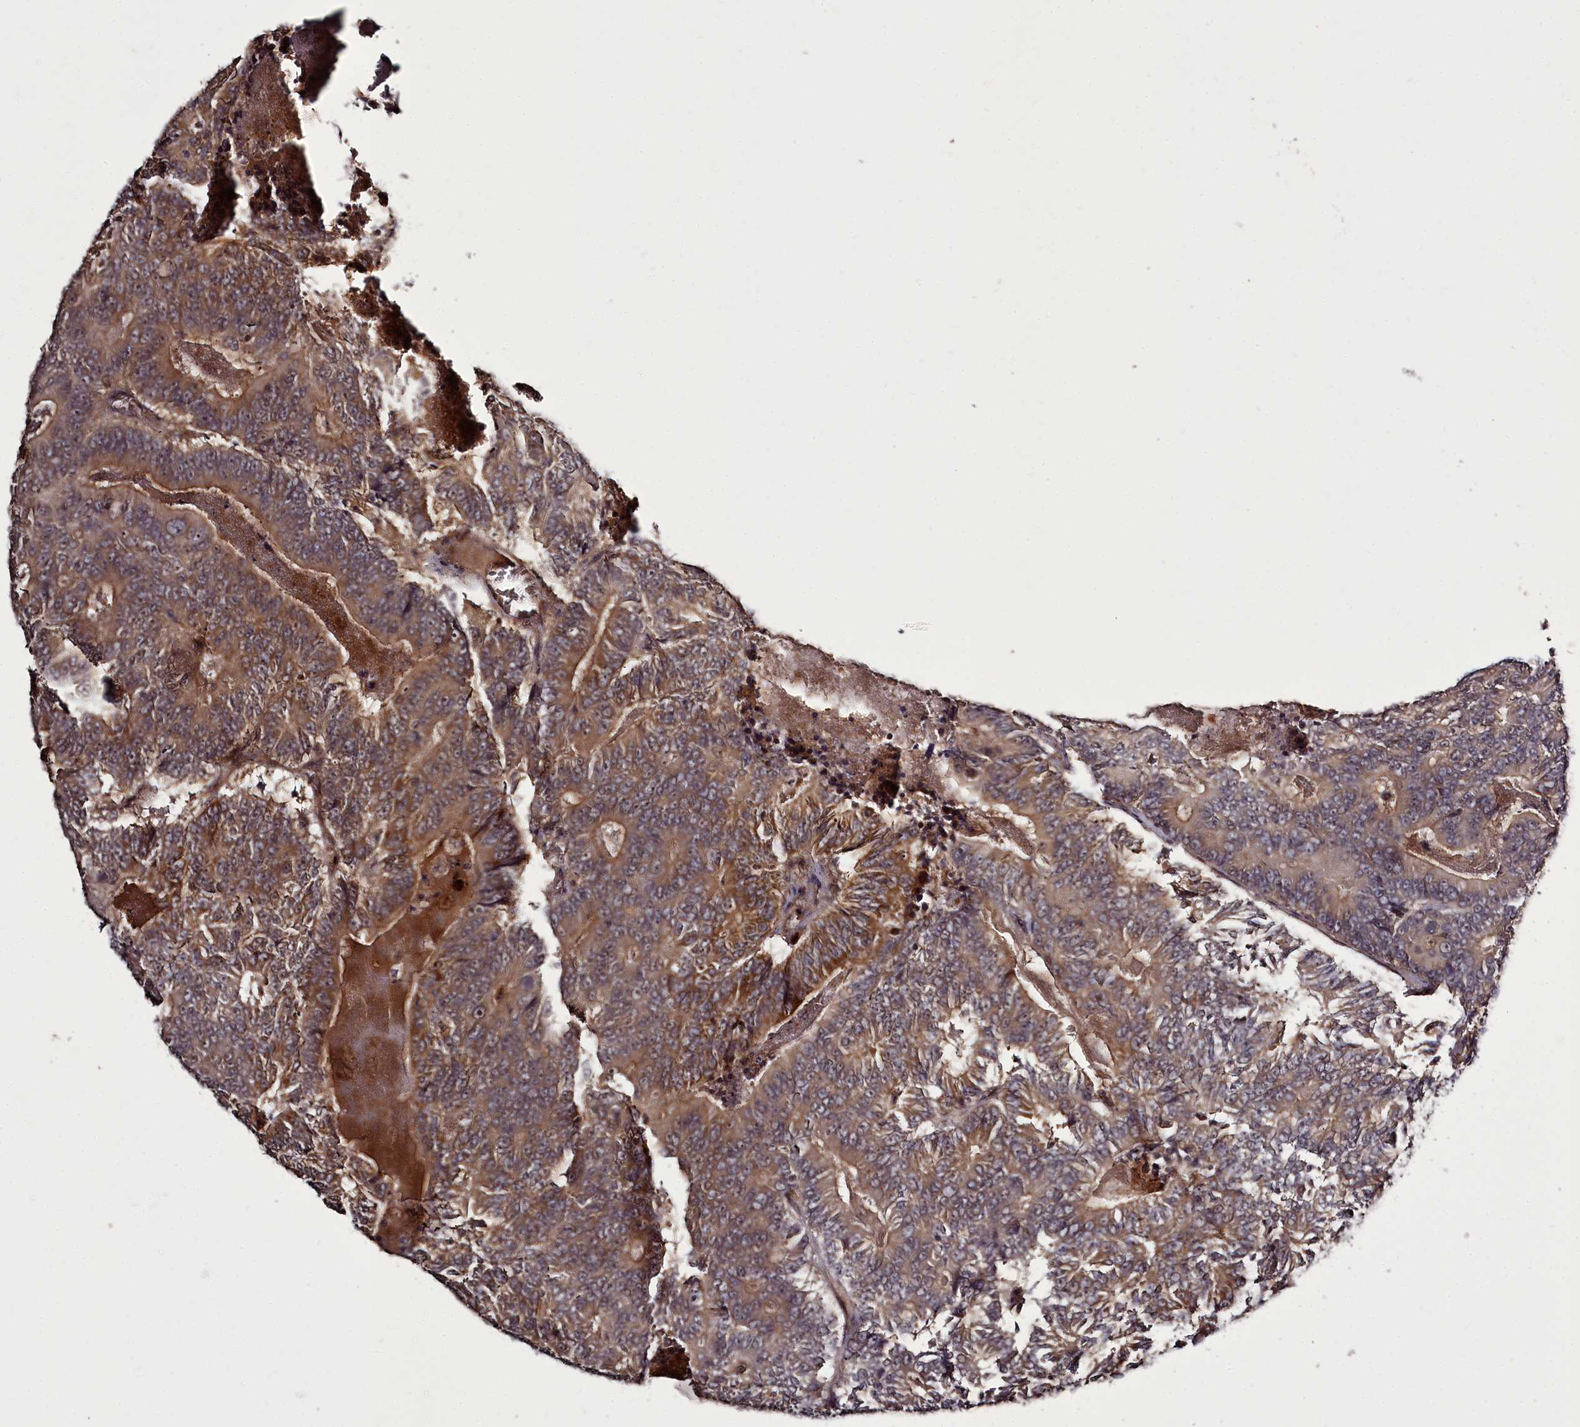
{"staining": {"intensity": "moderate", "quantity": ">75%", "location": "cytoplasmic/membranous"}, "tissue": "colorectal cancer", "cell_type": "Tumor cells", "image_type": "cancer", "snomed": [{"axis": "morphology", "description": "Adenocarcinoma, NOS"}, {"axis": "topography", "description": "Colon"}], "caption": "This is an image of immunohistochemistry (IHC) staining of colorectal cancer (adenocarcinoma), which shows moderate staining in the cytoplasmic/membranous of tumor cells.", "gene": "PCBP2", "patient": {"sex": "male", "age": 83}}